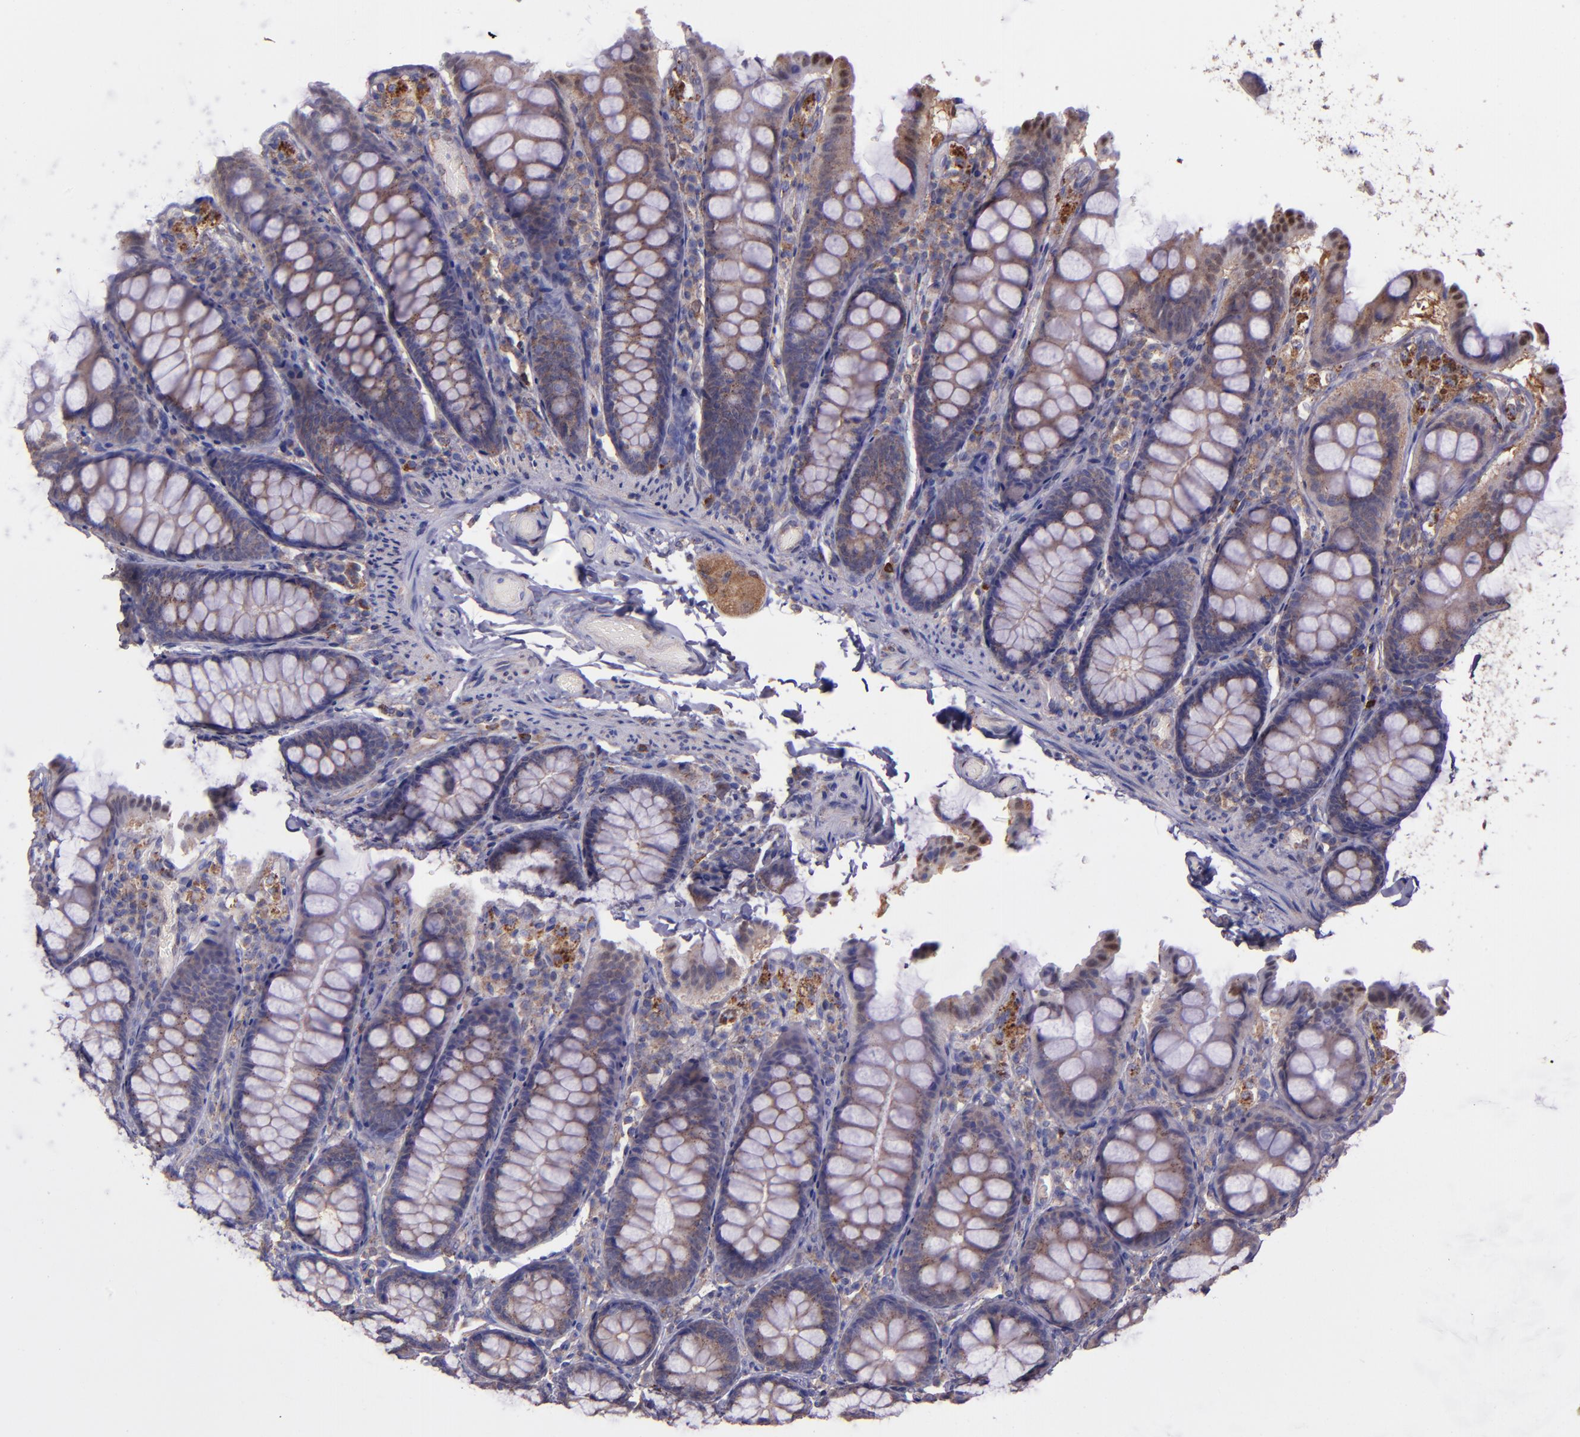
{"staining": {"intensity": "negative", "quantity": "none", "location": "none"}, "tissue": "colon", "cell_type": "Endothelial cells", "image_type": "normal", "snomed": [{"axis": "morphology", "description": "Normal tissue, NOS"}, {"axis": "topography", "description": "Colon"}], "caption": "DAB (3,3'-diaminobenzidine) immunohistochemical staining of unremarkable colon demonstrates no significant positivity in endothelial cells.", "gene": "WASH6P", "patient": {"sex": "female", "age": 61}}